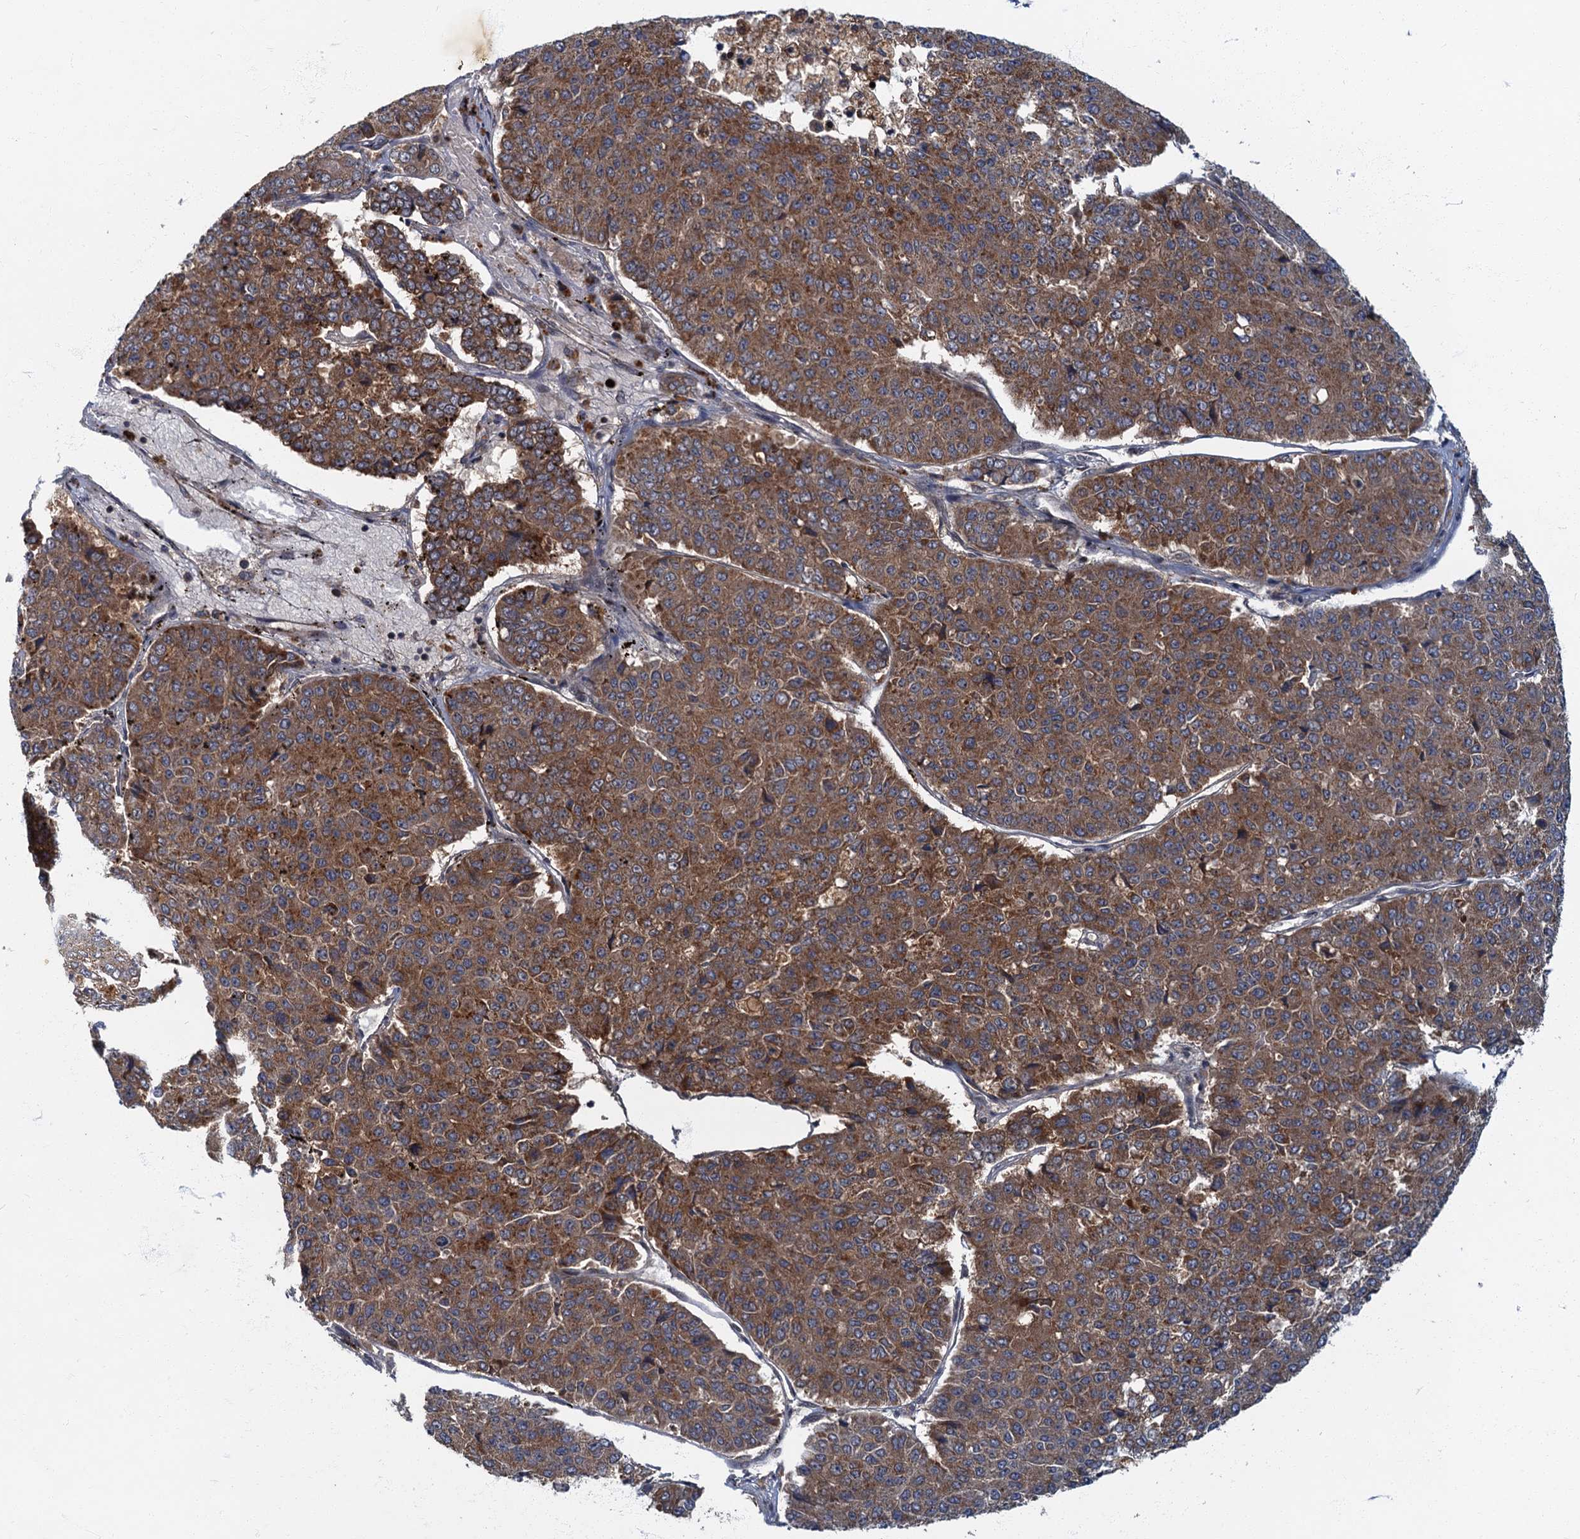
{"staining": {"intensity": "strong", "quantity": ">75%", "location": "cytoplasmic/membranous"}, "tissue": "pancreatic cancer", "cell_type": "Tumor cells", "image_type": "cancer", "snomed": [{"axis": "morphology", "description": "Adenocarcinoma, NOS"}, {"axis": "topography", "description": "Pancreas"}], "caption": "This is a histology image of IHC staining of adenocarcinoma (pancreatic), which shows strong positivity in the cytoplasmic/membranous of tumor cells.", "gene": "SLC11A2", "patient": {"sex": "male", "age": 50}}